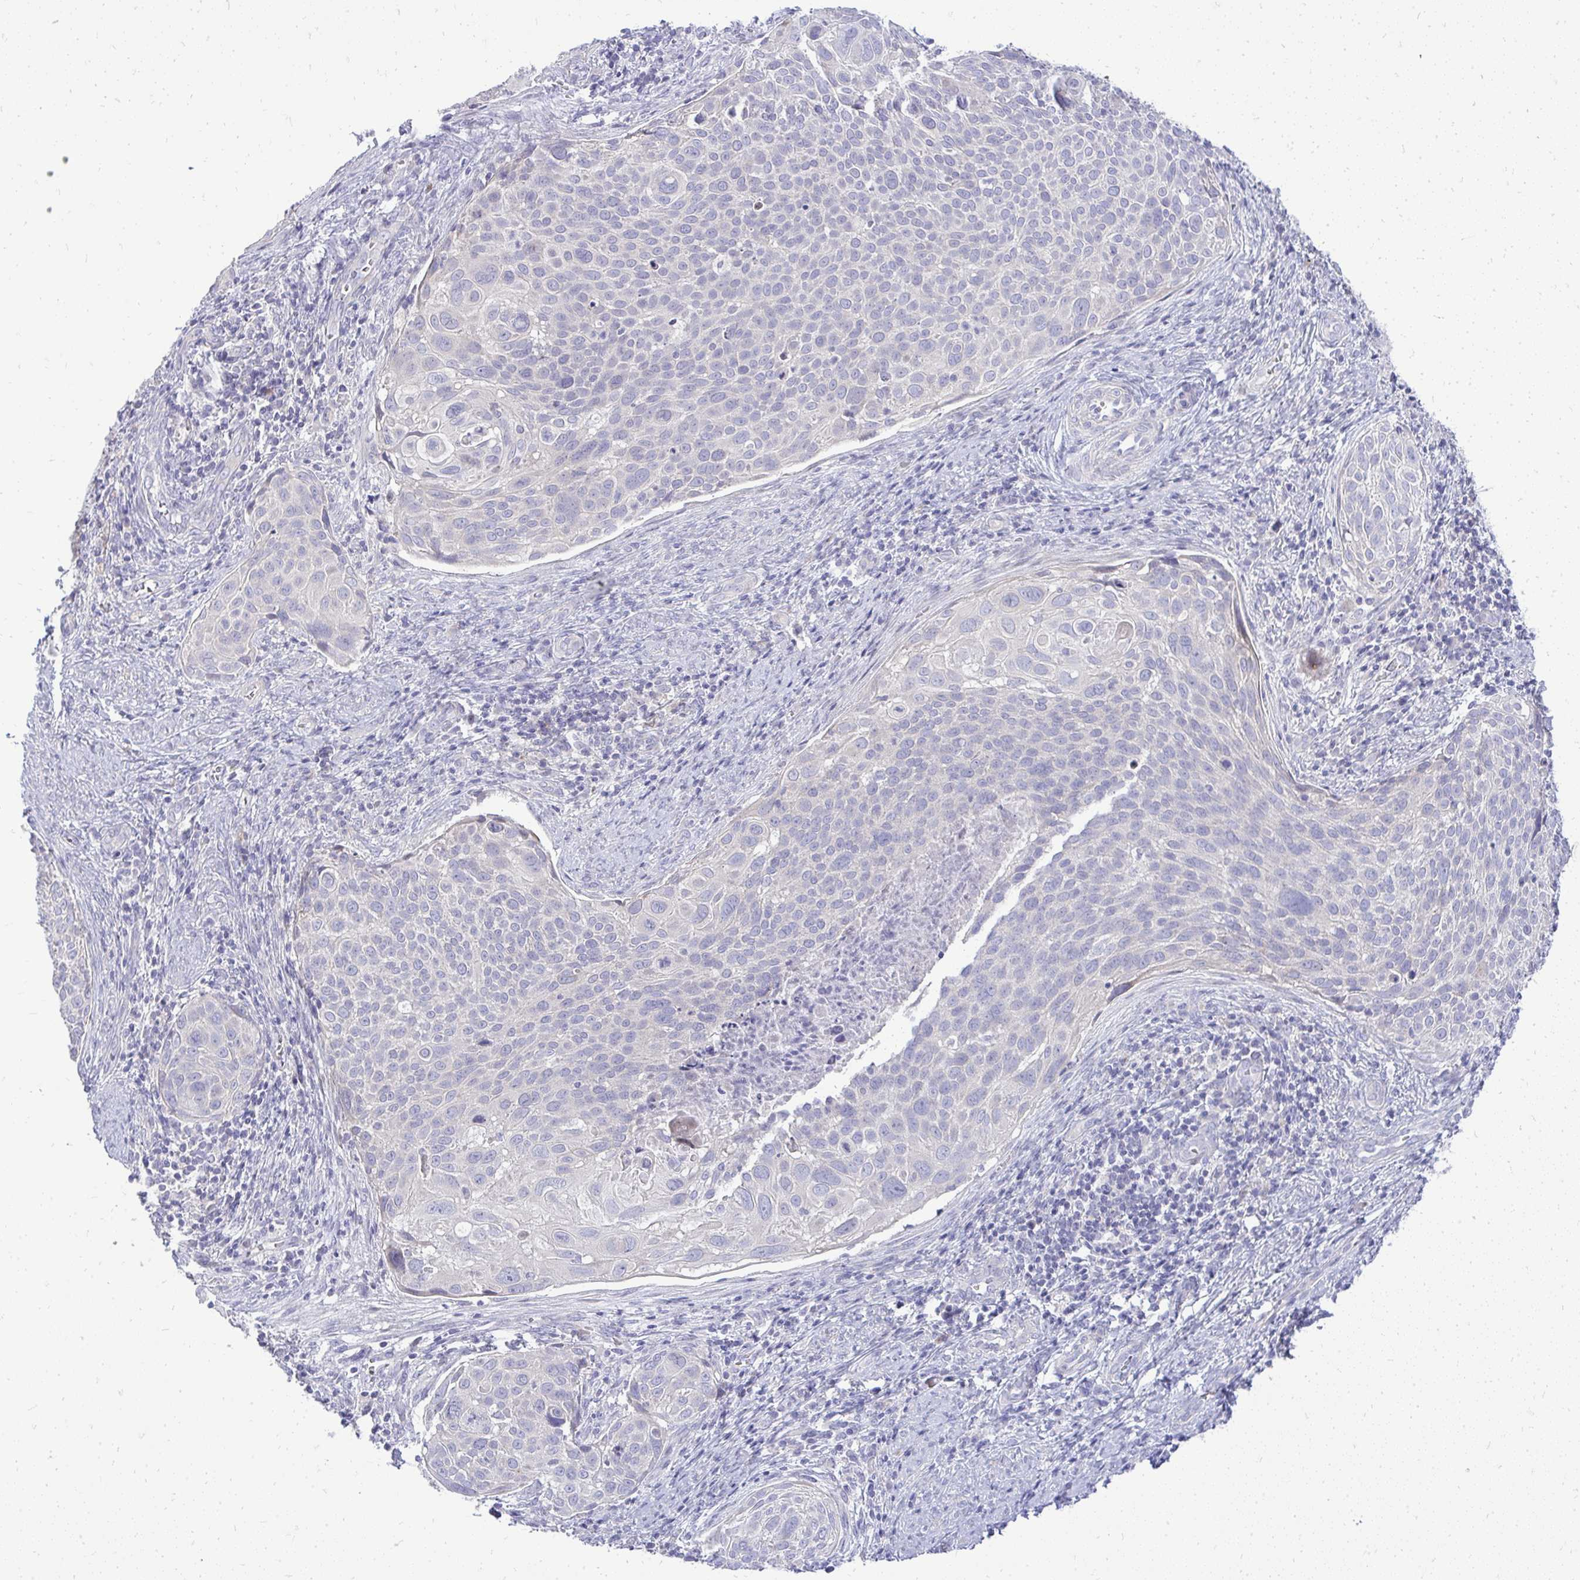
{"staining": {"intensity": "negative", "quantity": "none", "location": "none"}, "tissue": "cervical cancer", "cell_type": "Tumor cells", "image_type": "cancer", "snomed": [{"axis": "morphology", "description": "Squamous cell carcinoma, NOS"}, {"axis": "topography", "description": "Cervix"}], "caption": "A histopathology image of cervical cancer stained for a protein displays no brown staining in tumor cells.", "gene": "OR8D1", "patient": {"sex": "female", "age": 39}}